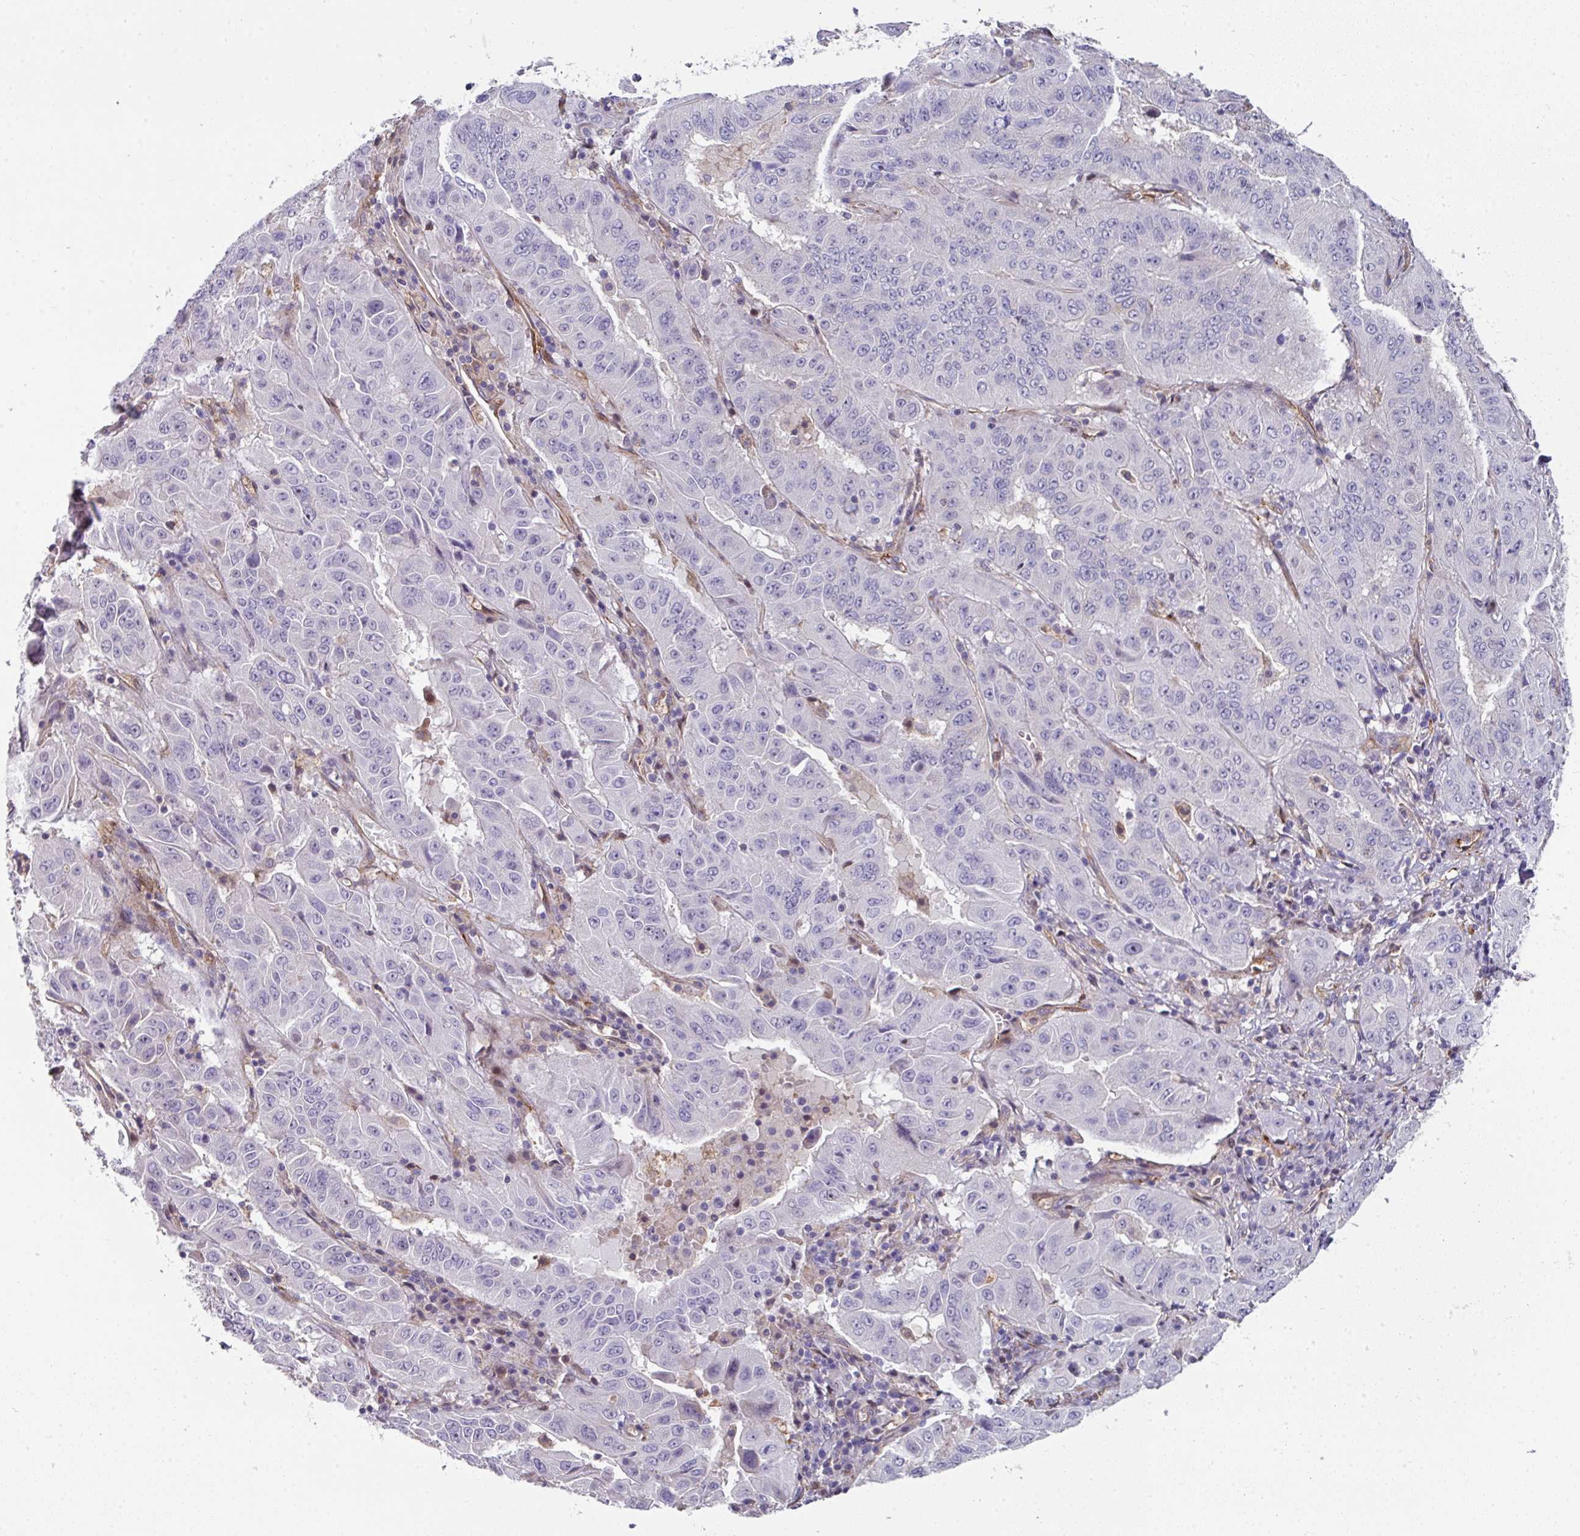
{"staining": {"intensity": "negative", "quantity": "none", "location": "none"}, "tissue": "pancreatic cancer", "cell_type": "Tumor cells", "image_type": "cancer", "snomed": [{"axis": "morphology", "description": "Adenocarcinoma, NOS"}, {"axis": "topography", "description": "Pancreas"}], "caption": "DAB immunohistochemical staining of human pancreatic cancer (adenocarcinoma) demonstrates no significant positivity in tumor cells.", "gene": "BEND5", "patient": {"sex": "male", "age": 63}}